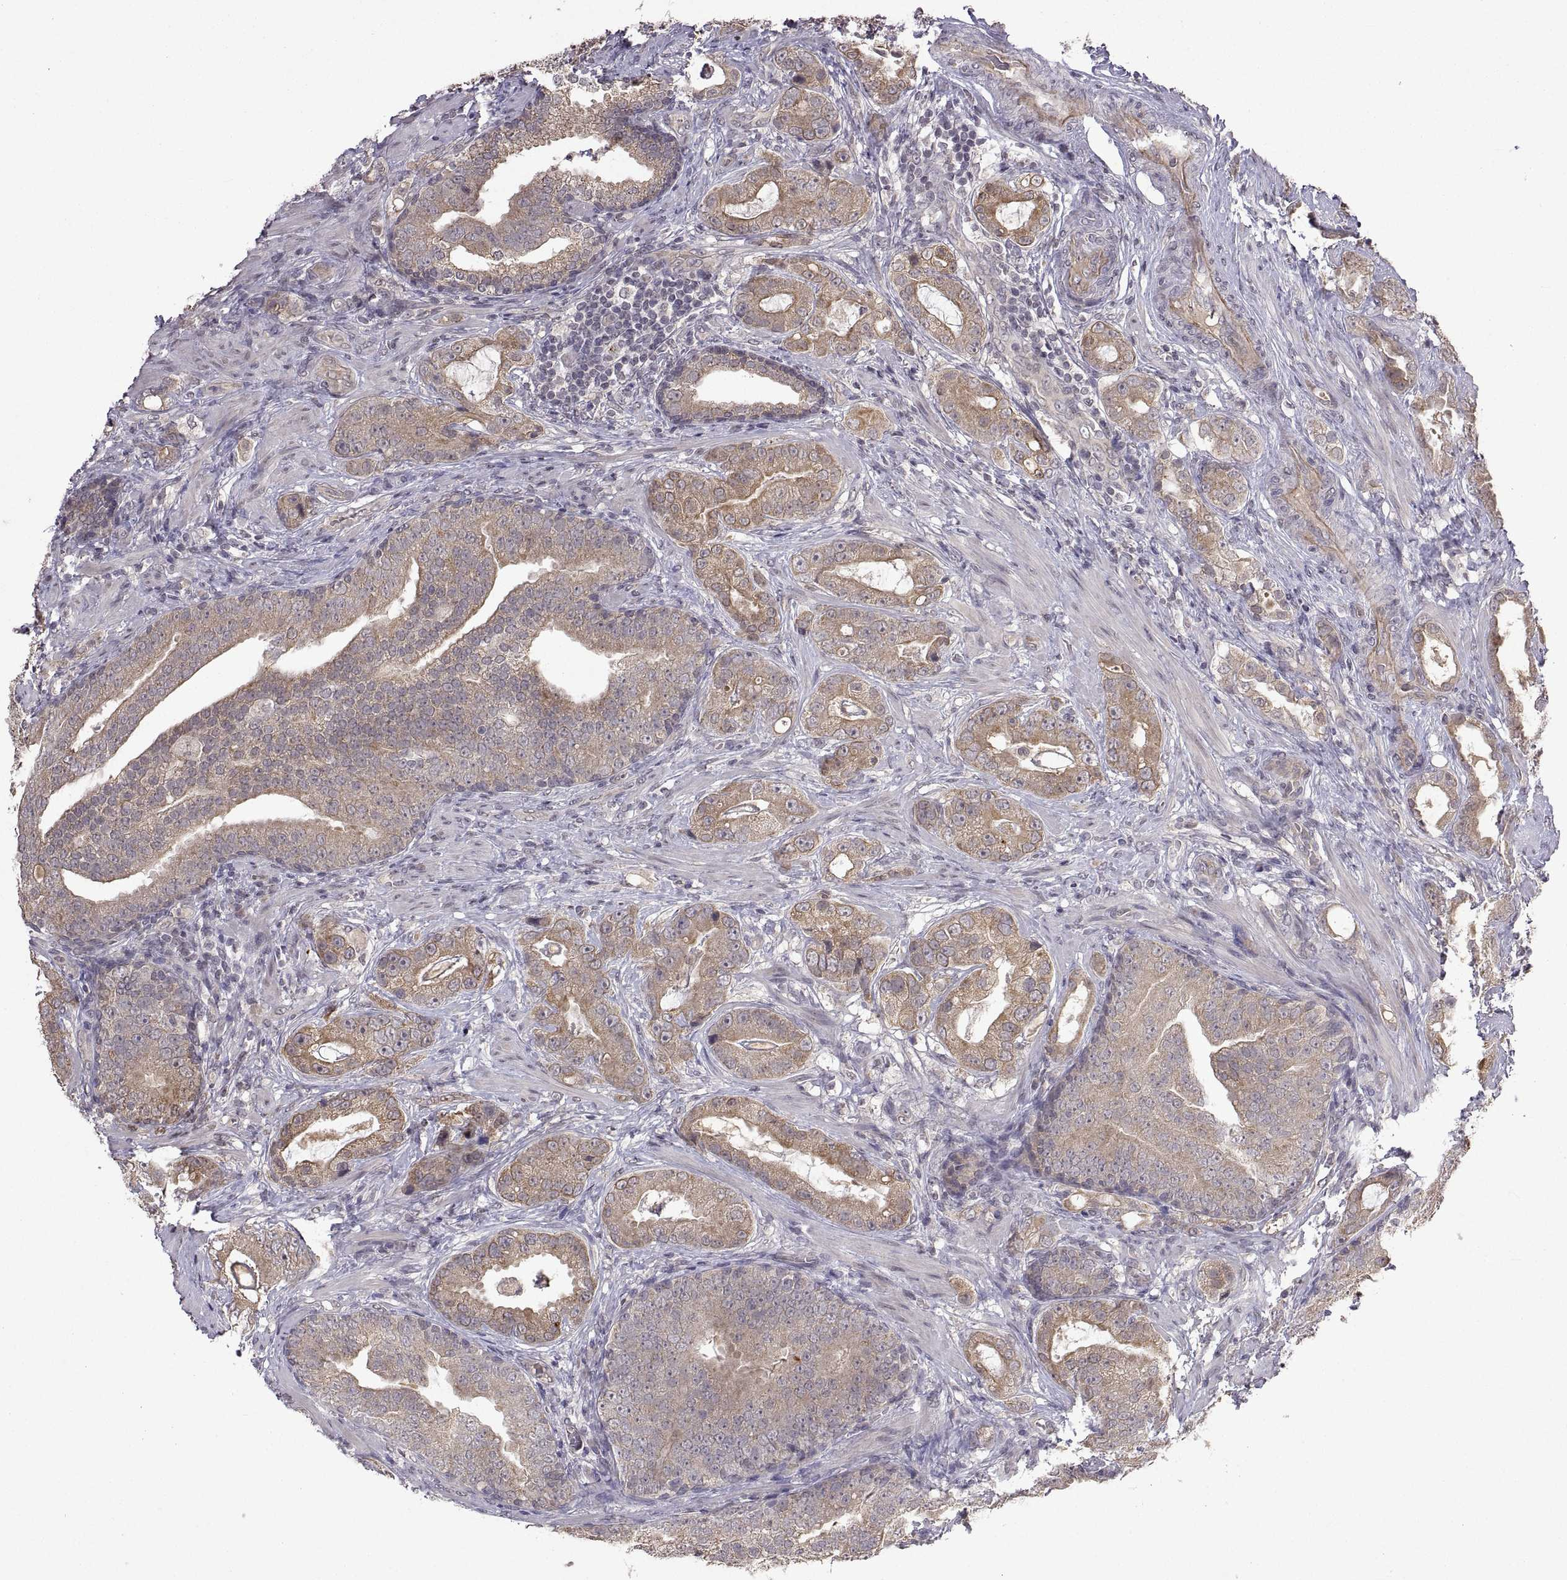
{"staining": {"intensity": "moderate", "quantity": ">75%", "location": "cytoplasmic/membranous"}, "tissue": "prostate cancer", "cell_type": "Tumor cells", "image_type": "cancer", "snomed": [{"axis": "morphology", "description": "Adenocarcinoma, NOS"}, {"axis": "topography", "description": "Prostate"}], "caption": "Moderate cytoplasmic/membranous protein positivity is appreciated in approximately >75% of tumor cells in prostate adenocarcinoma.", "gene": "LAMA1", "patient": {"sex": "male", "age": 57}}